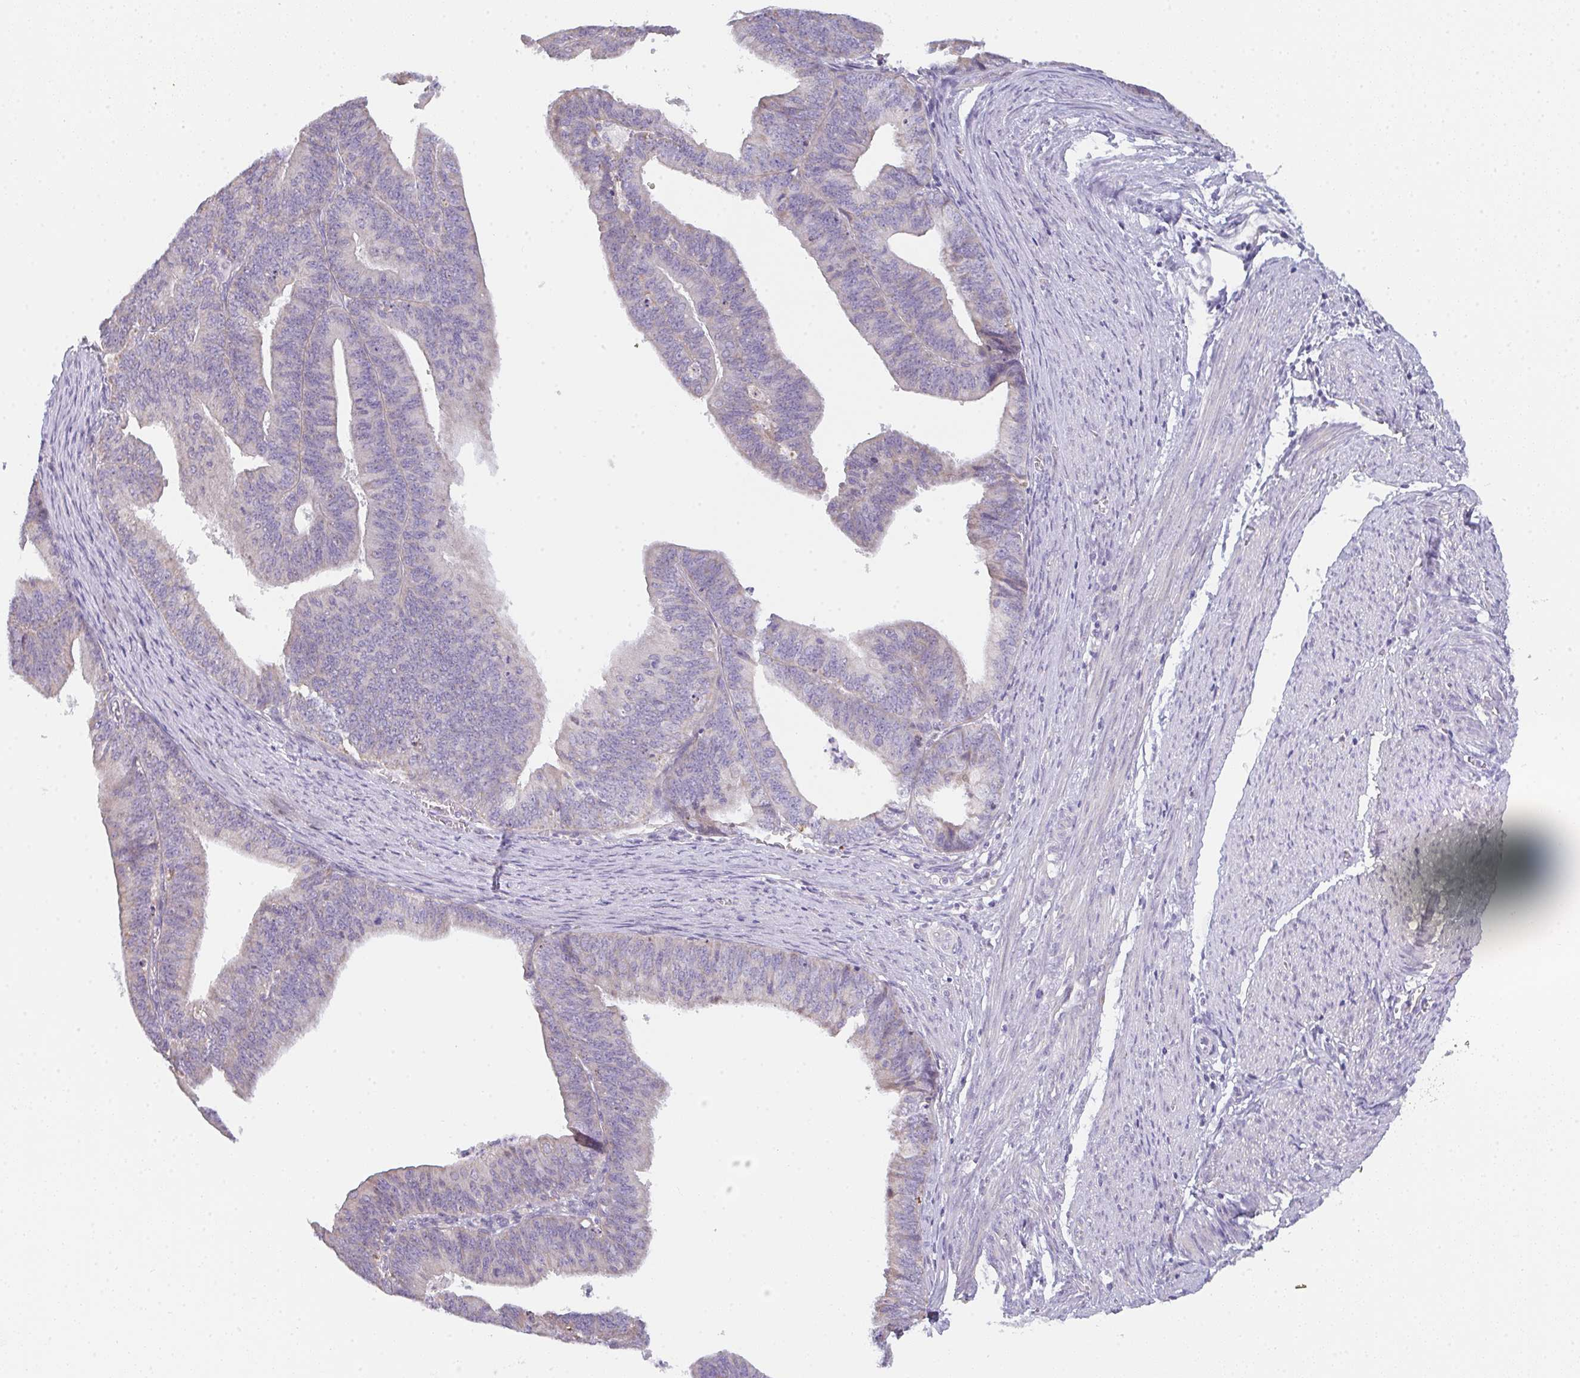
{"staining": {"intensity": "weak", "quantity": "<25%", "location": "cytoplasmic/membranous"}, "tissue": "endometrial cancer", "cell_type": "Tumor cells", "image_type": "cancer", "snomed": [{"axis": "morphology", "description": "Adenocarcinoma, NOS"}, {"axis": "topography", "description": "Endometrium"}], "caption": "This is a histopathology image of immunohistochemistry staining of endometrial cancer (adenocarcinoma), which shows no expression in tumor cells.", "gene": "CACNA1S", "patient": {"sex": "female", "age": 73}}